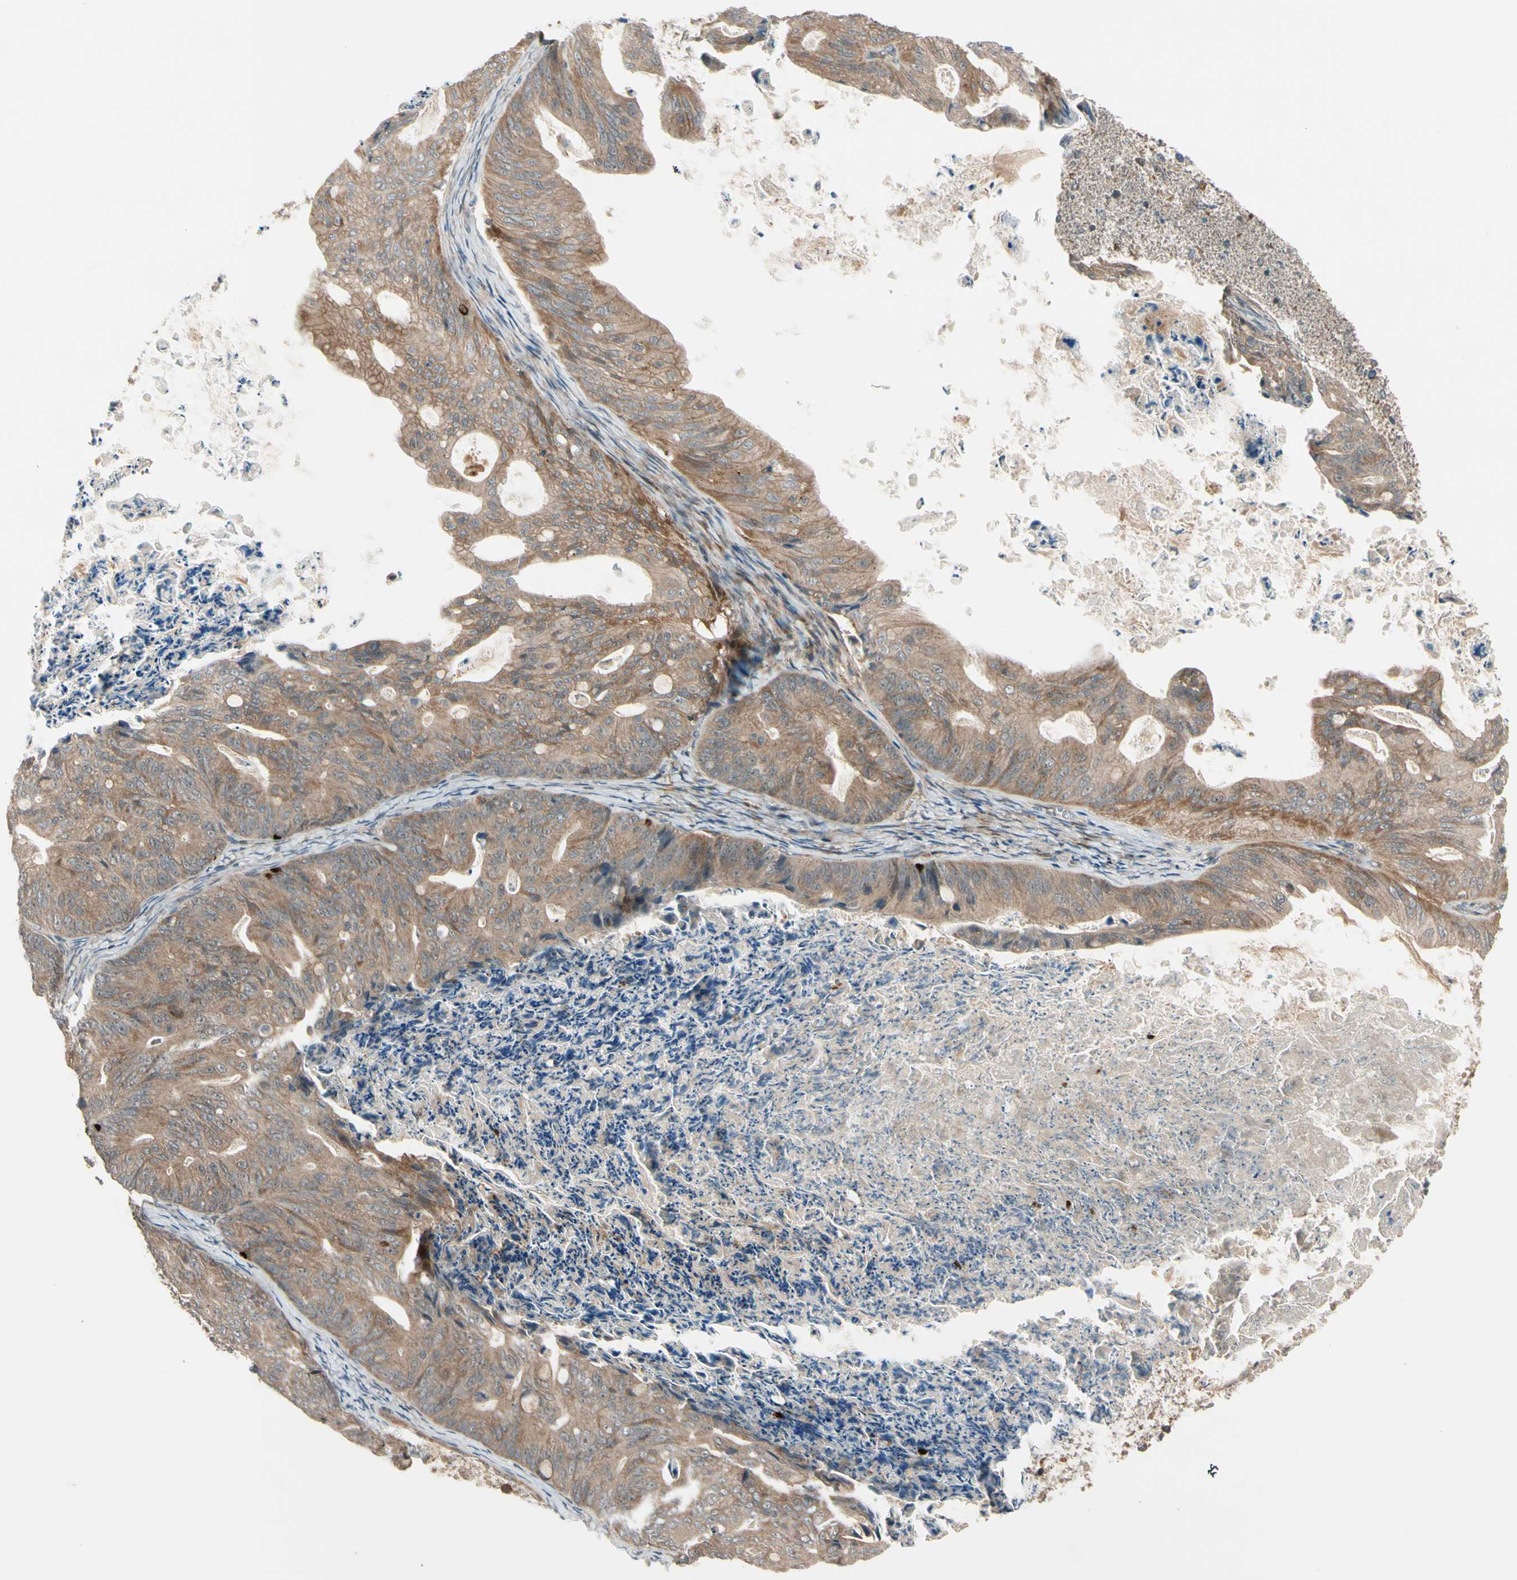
{"staining": {"intensity": "moderate", "quantity": ">75%", "location": "cytoplasmic/membranous"}, "tissue": "ovarian cancer", "cell_type": "Tumor cells", "image_type": "cancer", "snomed": [{"axis": "morphology", "description": "Cystadenocarcinoma, mucinous, NOS"}, {"axis": "topography", "description": "Ovary"}], "caption": "This is a photomicrograph of immunohistochemistry staining of mucinous cystadenocarcinoma (ovarian), which shows moderate positivity in the cytoplasmic/membranous of tumor cells.", "gene": "ACVR1C", "patient": {"sex": "female", "age": 37}}